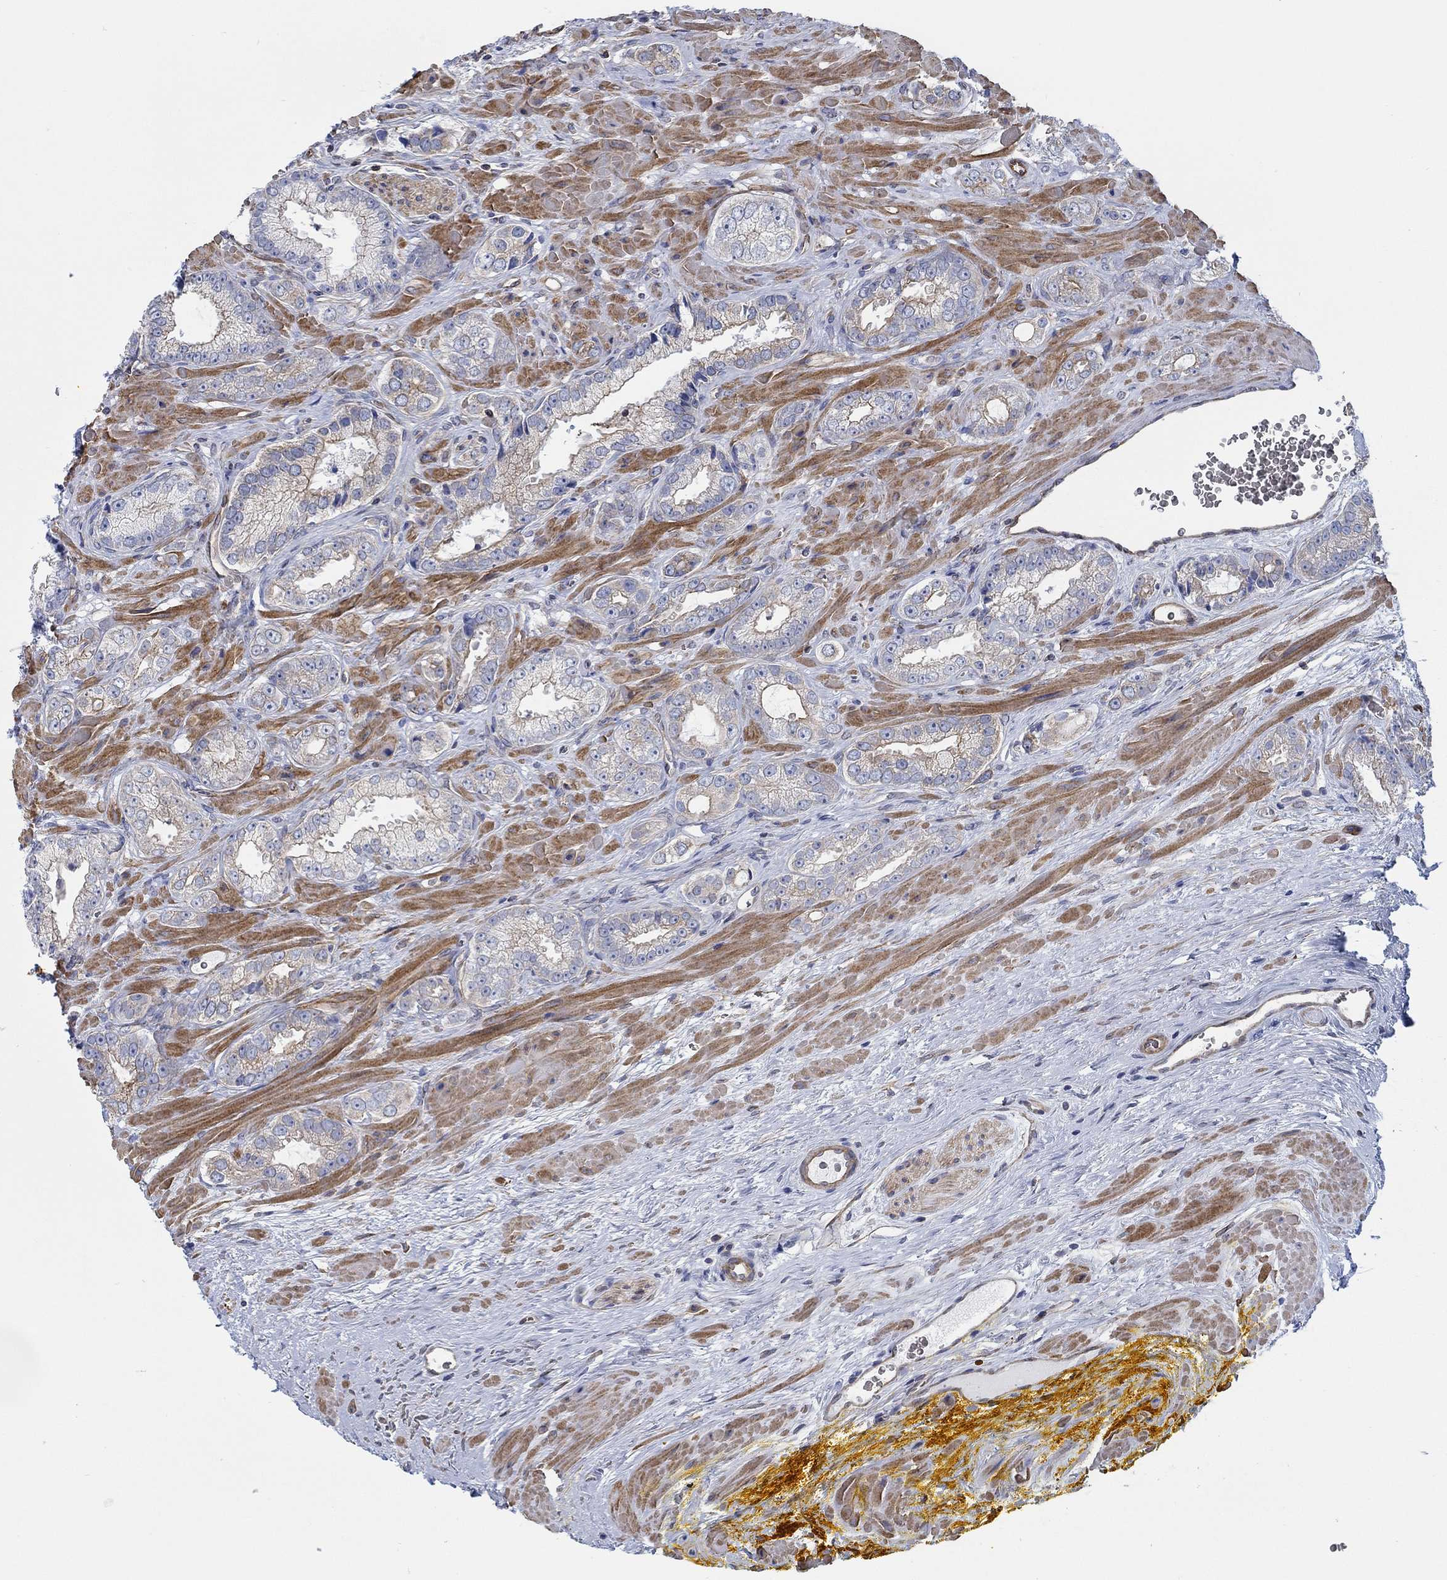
{"staining": {"intensity": "negative", "quantity": "none", "location": "none"}, "tissue": "prostate cancer", "cell_type": "Tumor cells", "image_type": "cancer", "snomed": [{"axis": "morphology", "description": "Adenocarcinoma, NOS"}, {"axis": "topography", "description": "Prostate"}], "caption": "An image of human prostate adenocarcinoma is negative for staining in tumor cells. (DAB immunohistochemistry (IHC) visualized using brightfield microscopy, high magnification).", "gene": "FMN1", "patient": {"sex": "male", "age": 67}}